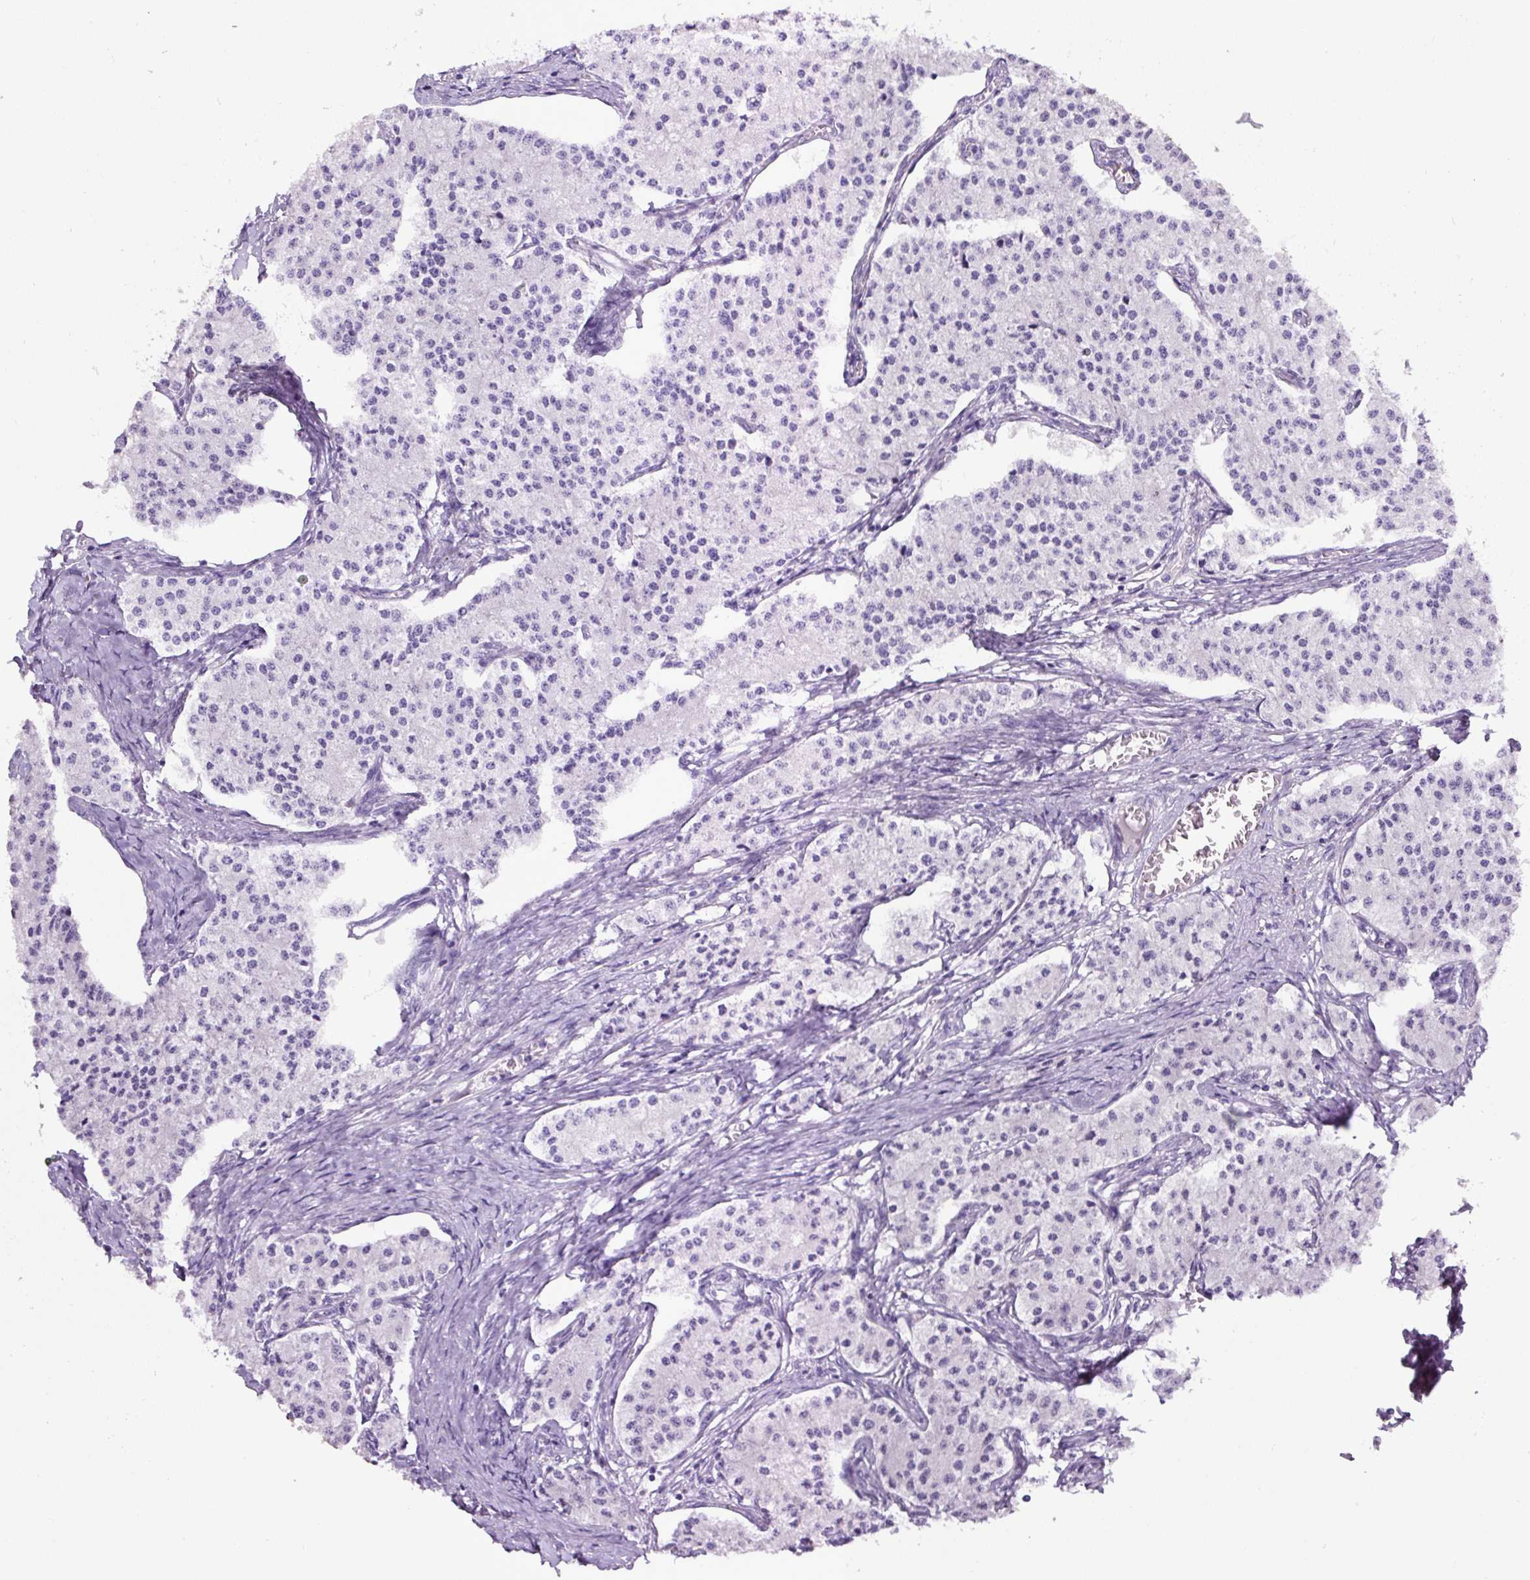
{"staining": {"intensity": "negative", "quantity": "none", "location": "none"}, "tissue": "carcinoid", "cell_type": "Tumor cells", "image_type": "cancer", "snomed": [{"axis": "morphology", "description": "Carcinoid, malignant, NOS"}, {"axis": "topography", "description": "Colon"}], "caption": "Carcinoid (malignant) was stained to show a protein in brown. There is no significant staining in tumor cells. (Stains: DAB immunohistochemistry (IHC) with hematoxylin counter stain, Microscopy: brightfield microscopy at high magnification).", "gene": "SP8", "patient": {"sex": "female", "age": 52}}